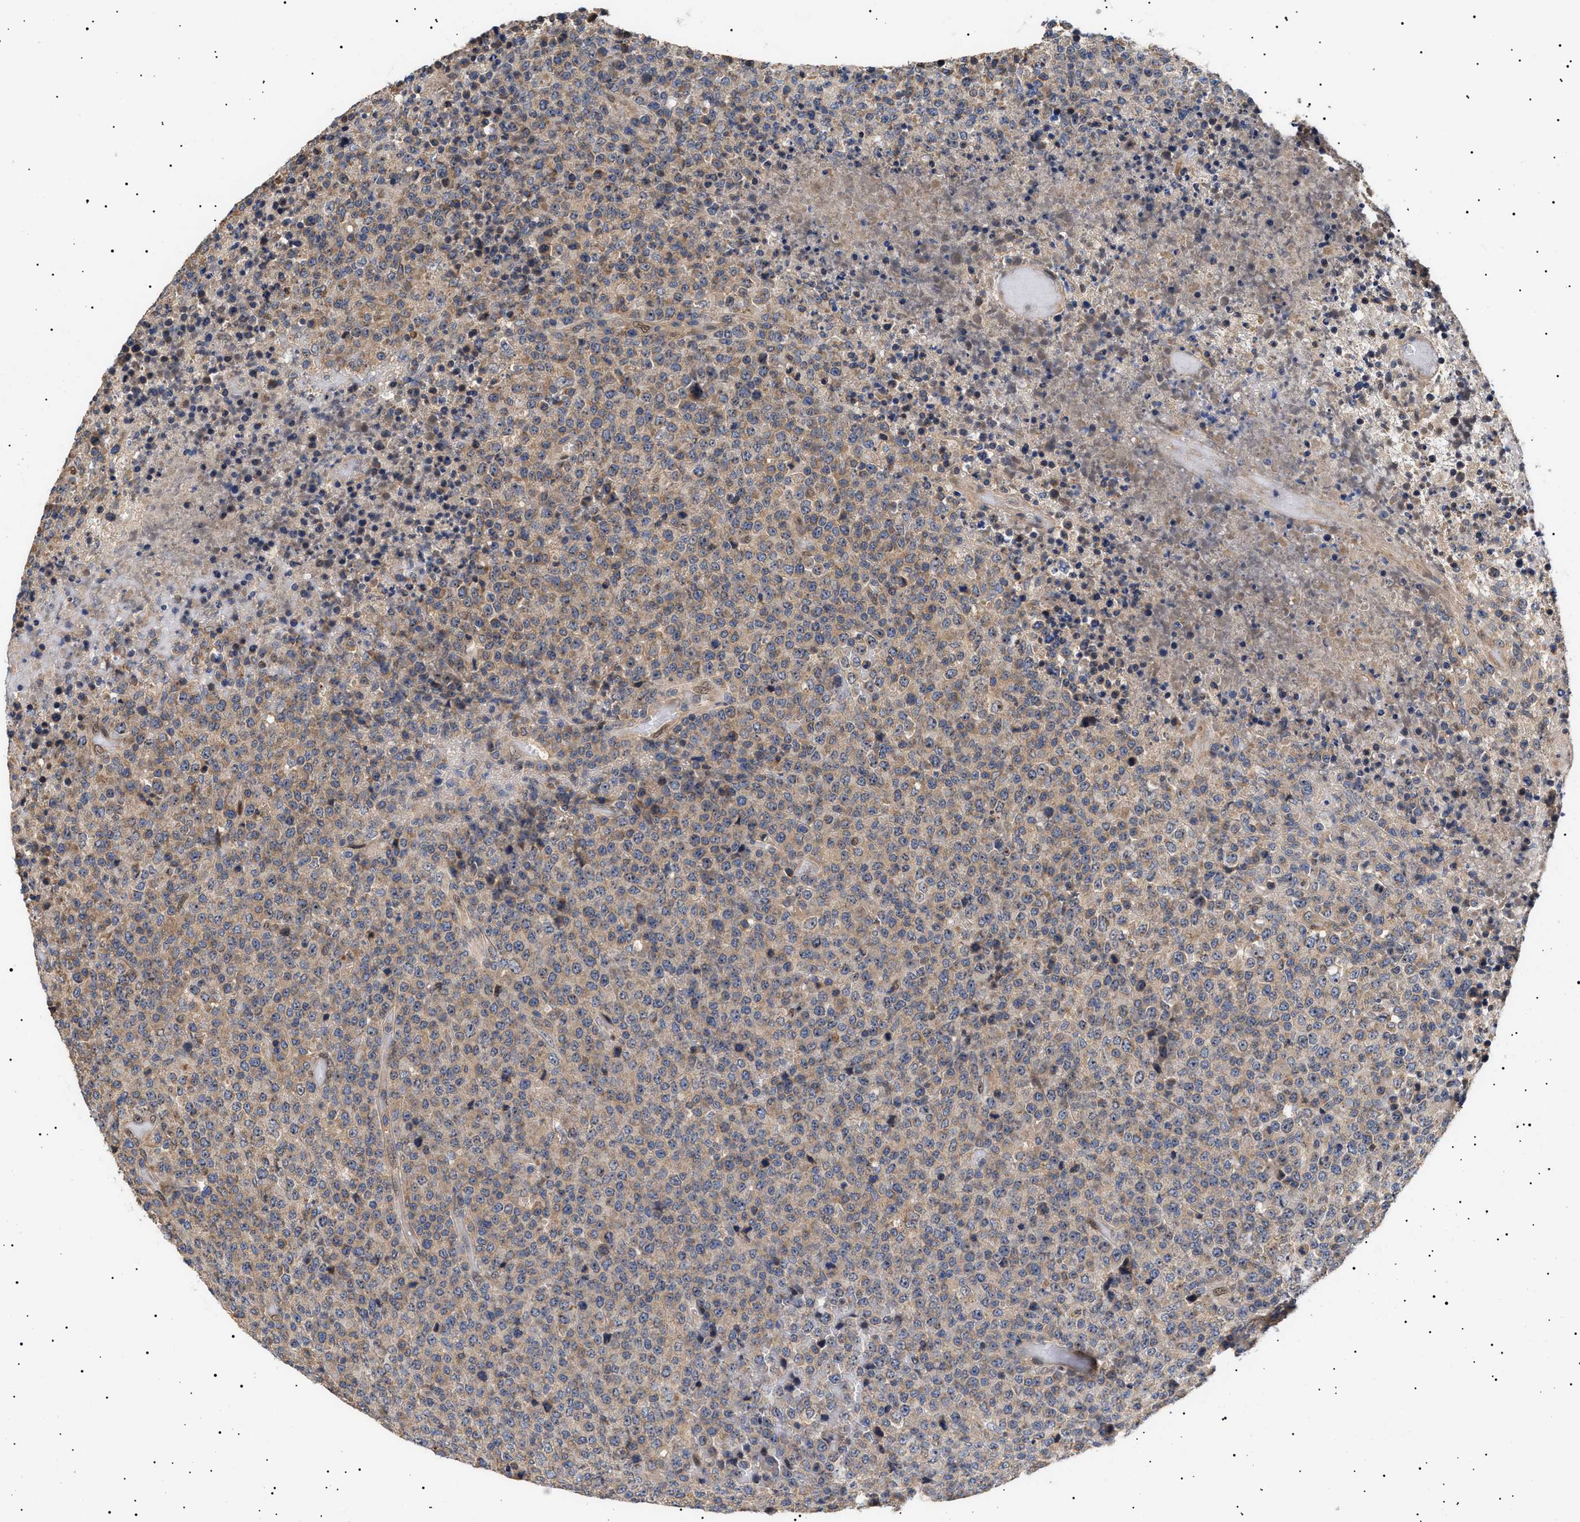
{"staining": {"intensity": "weak", "quantity": ">75%", "location": "cytoplasmic/membranous"}, "tissue": "lymphoma", "cell_type": "Tumor cells", "image_type": "cancer", "snomed": [{"axis": "morphology", "description": "Malignant lymphoma, non-Hodgkin's type, High grade"}, {"axis": "topography", "description": "Lymph node"}], "caption": "IHC histopathology image of neoplastic tissue: human high-grade malignant lymphoma, non-Hodgkin's type stained using IHC displays low levels of weak protein expression localized specifically in the cytoplasmic/membranous of tumor cells, appearing as a cytoplasmic/membranous brown color.", "gene": "KRBA1", "patient": {"sex": "male", "age": 13}}